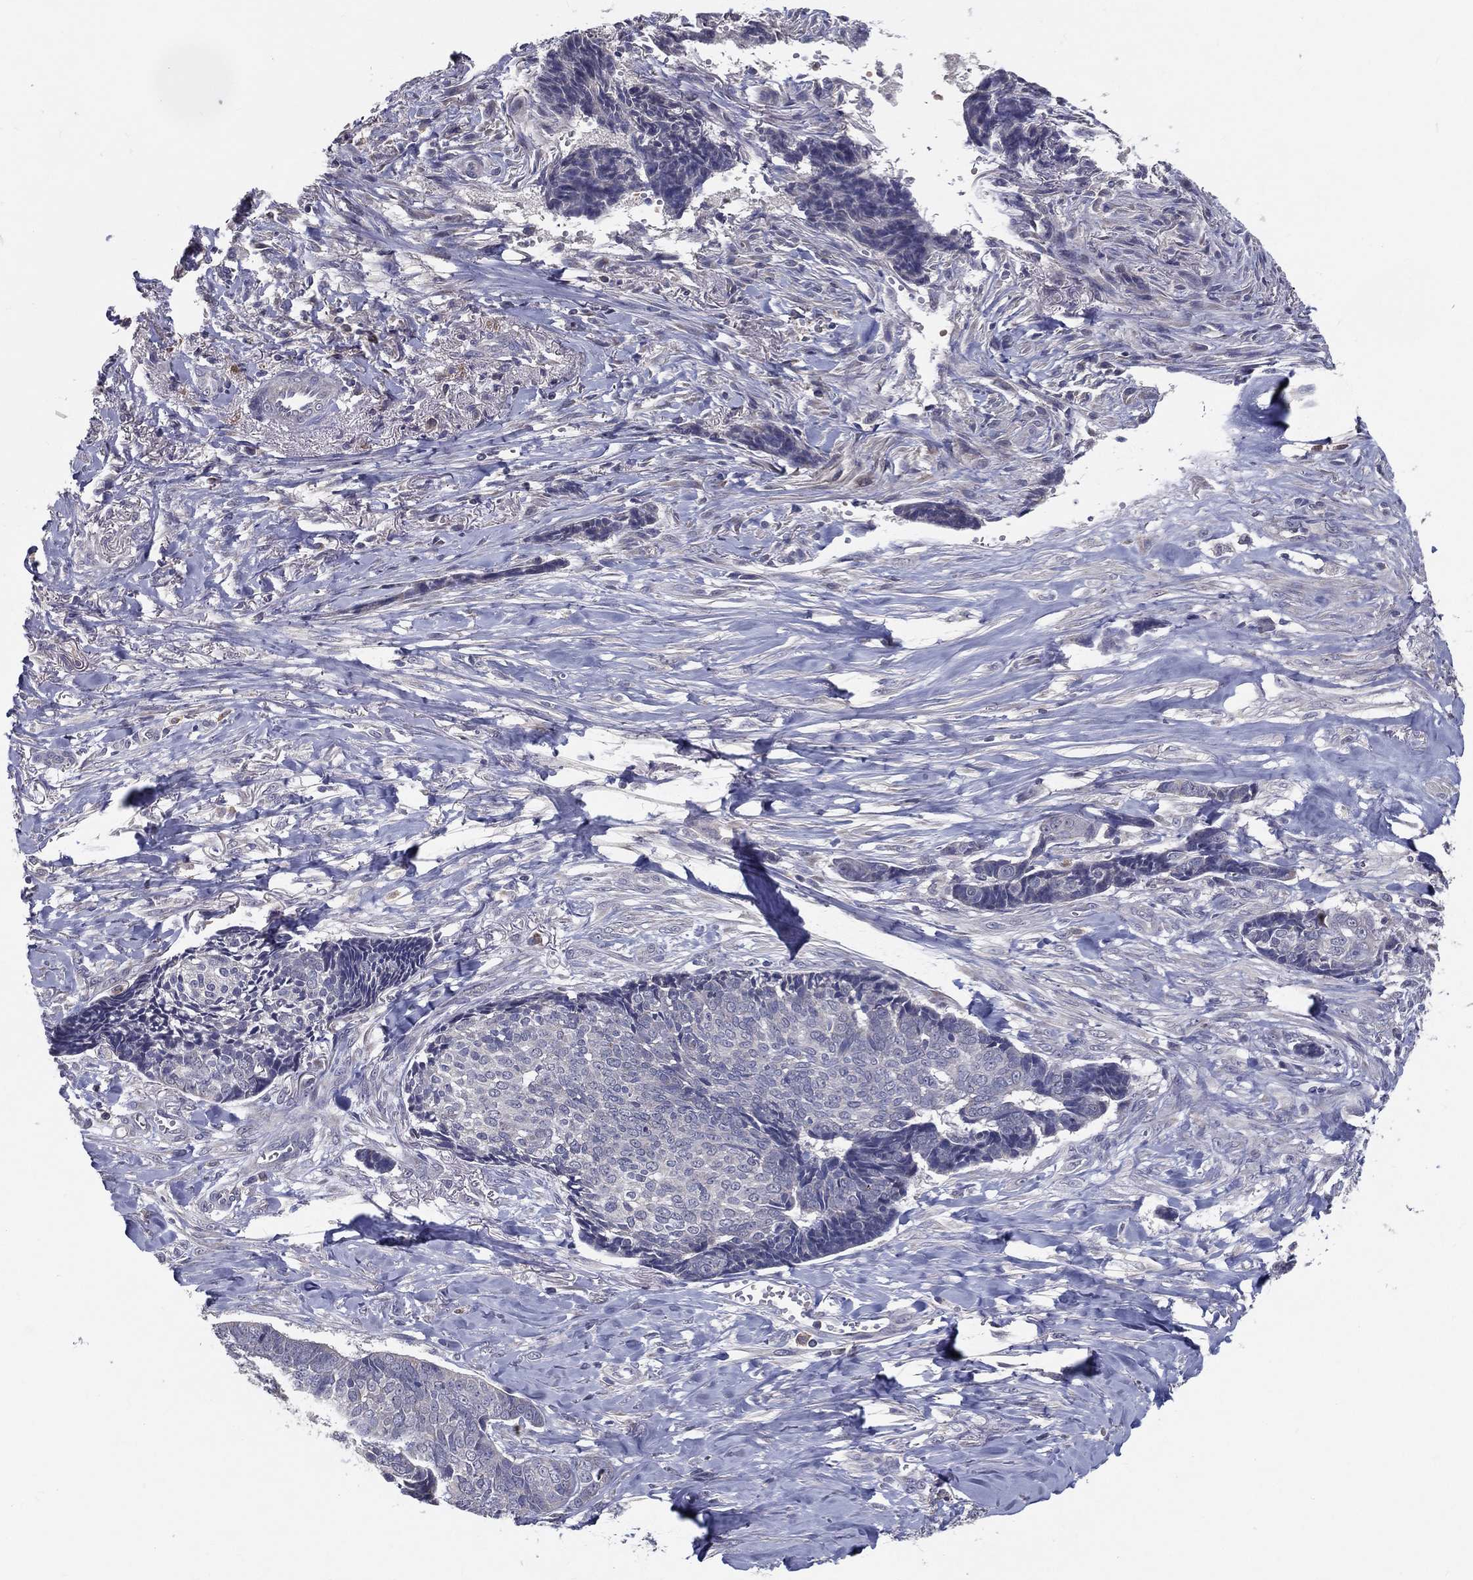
{"staining": {"intensity": "negative", "quantity": "none", "location": "none"}, "tissue": "skin cancer", "cell_type": "Tumor cells", "image_type": "cancer", "snomed": [{"axis": "morphology", "description": "Basal cell carcinoma"}, {"axis": "topography", "description": "Skin"}], "caption": "IHC of human skin basal cell carcinoma displays no staining in tumor cells.", "gene": "PCSK1", "patient": {"sex": "male", "age": 86}}